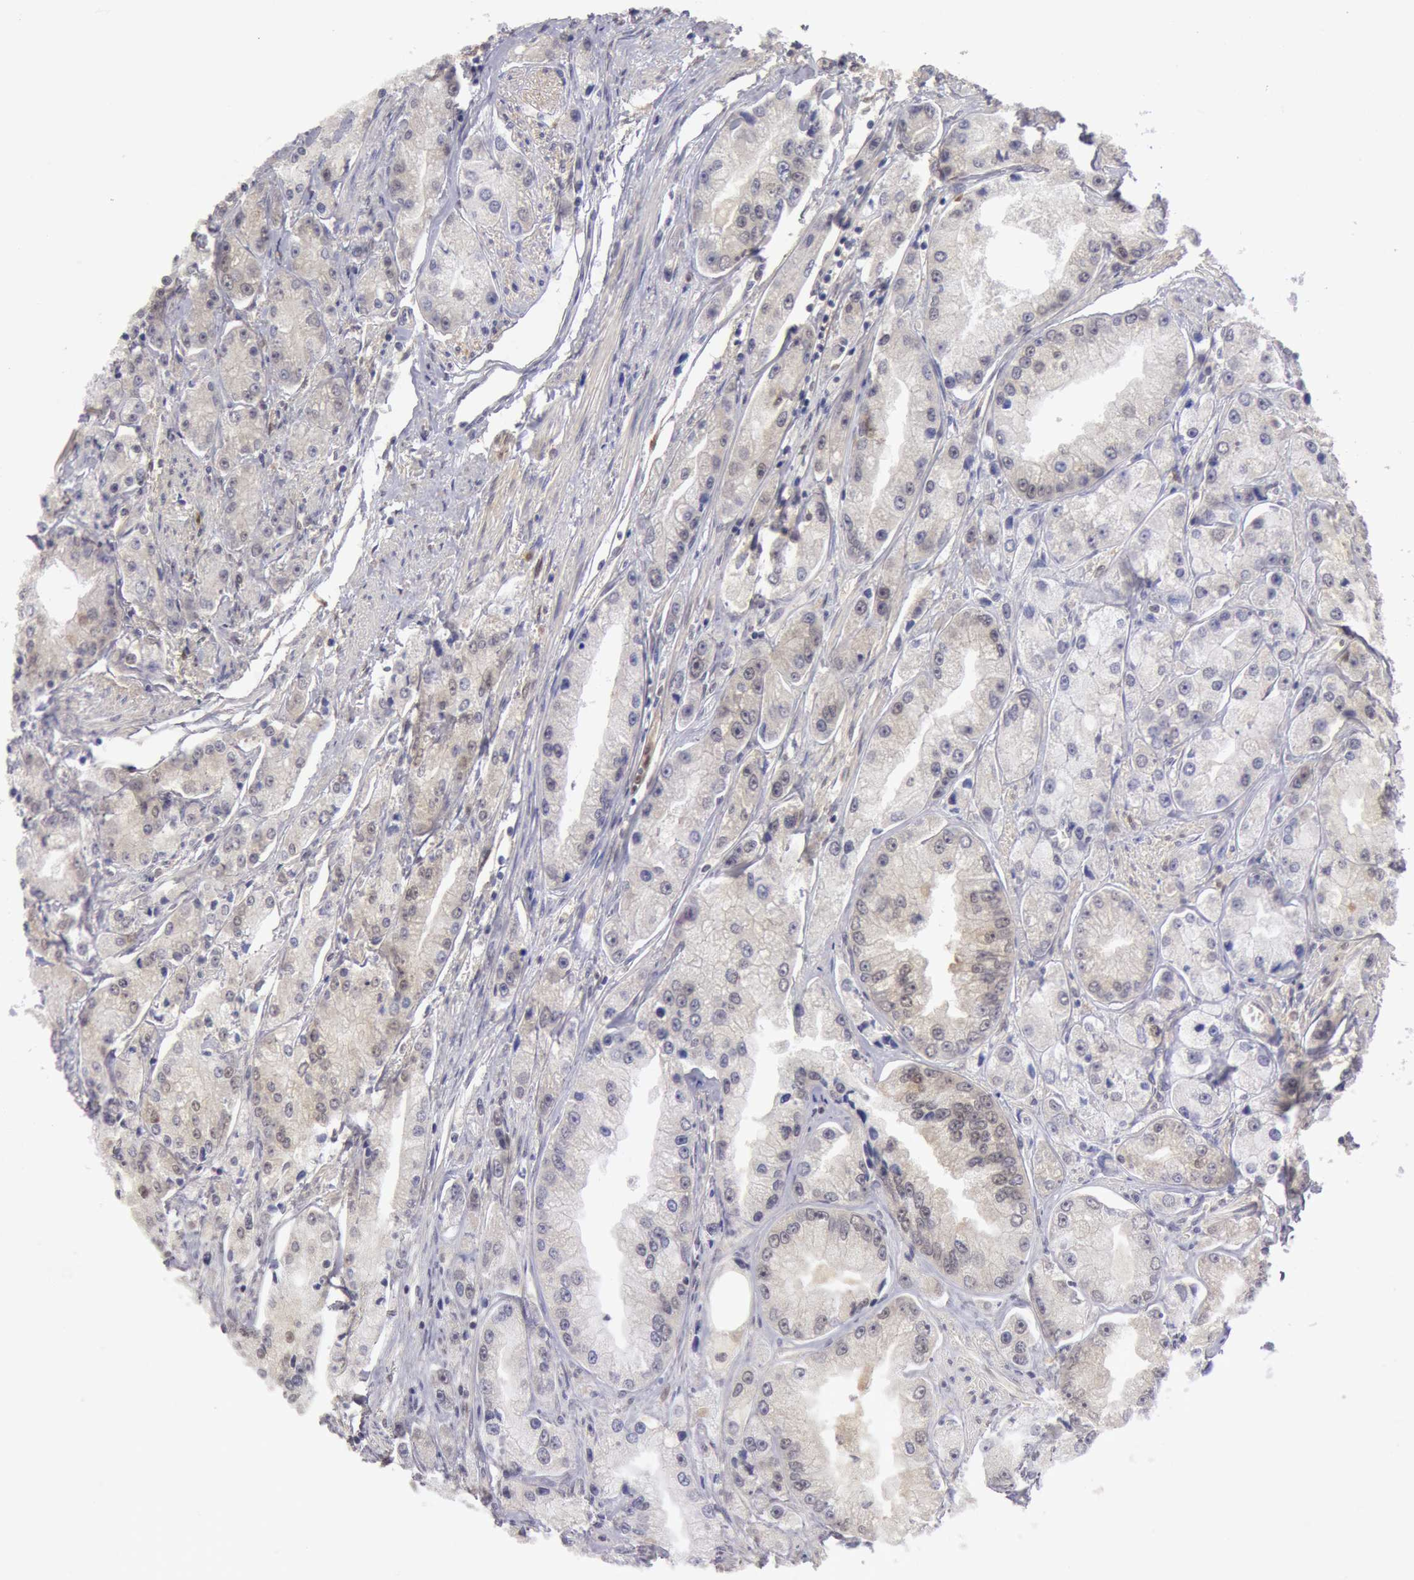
{"staining": {"intensity": "negative", "quantity": "none", "location": "none"}, "tissue": "prostate cancer", "cell_type": "Tumor cells", "image_type": "cancer", "snomed": [{"axis": "morphology", "description": "Adenocarcinoma, Medium grade"}, {"axis": "topography", "description": "Prostate"}], "caption": "This is a photomicrograph of immunohistochemistry staining of prostate adenocarcinoma (medium-grade), which shows no positivity in tumor cells. The staining was performed using DAB (3,3'-diaminobenzidine) to visualize the protein expression in brown, while the nuclei were stained in blue with hematoxylin (Magnification: 20x).", "gene": "TXNRD1", "patient": {"sex": "male", "age": 72}}